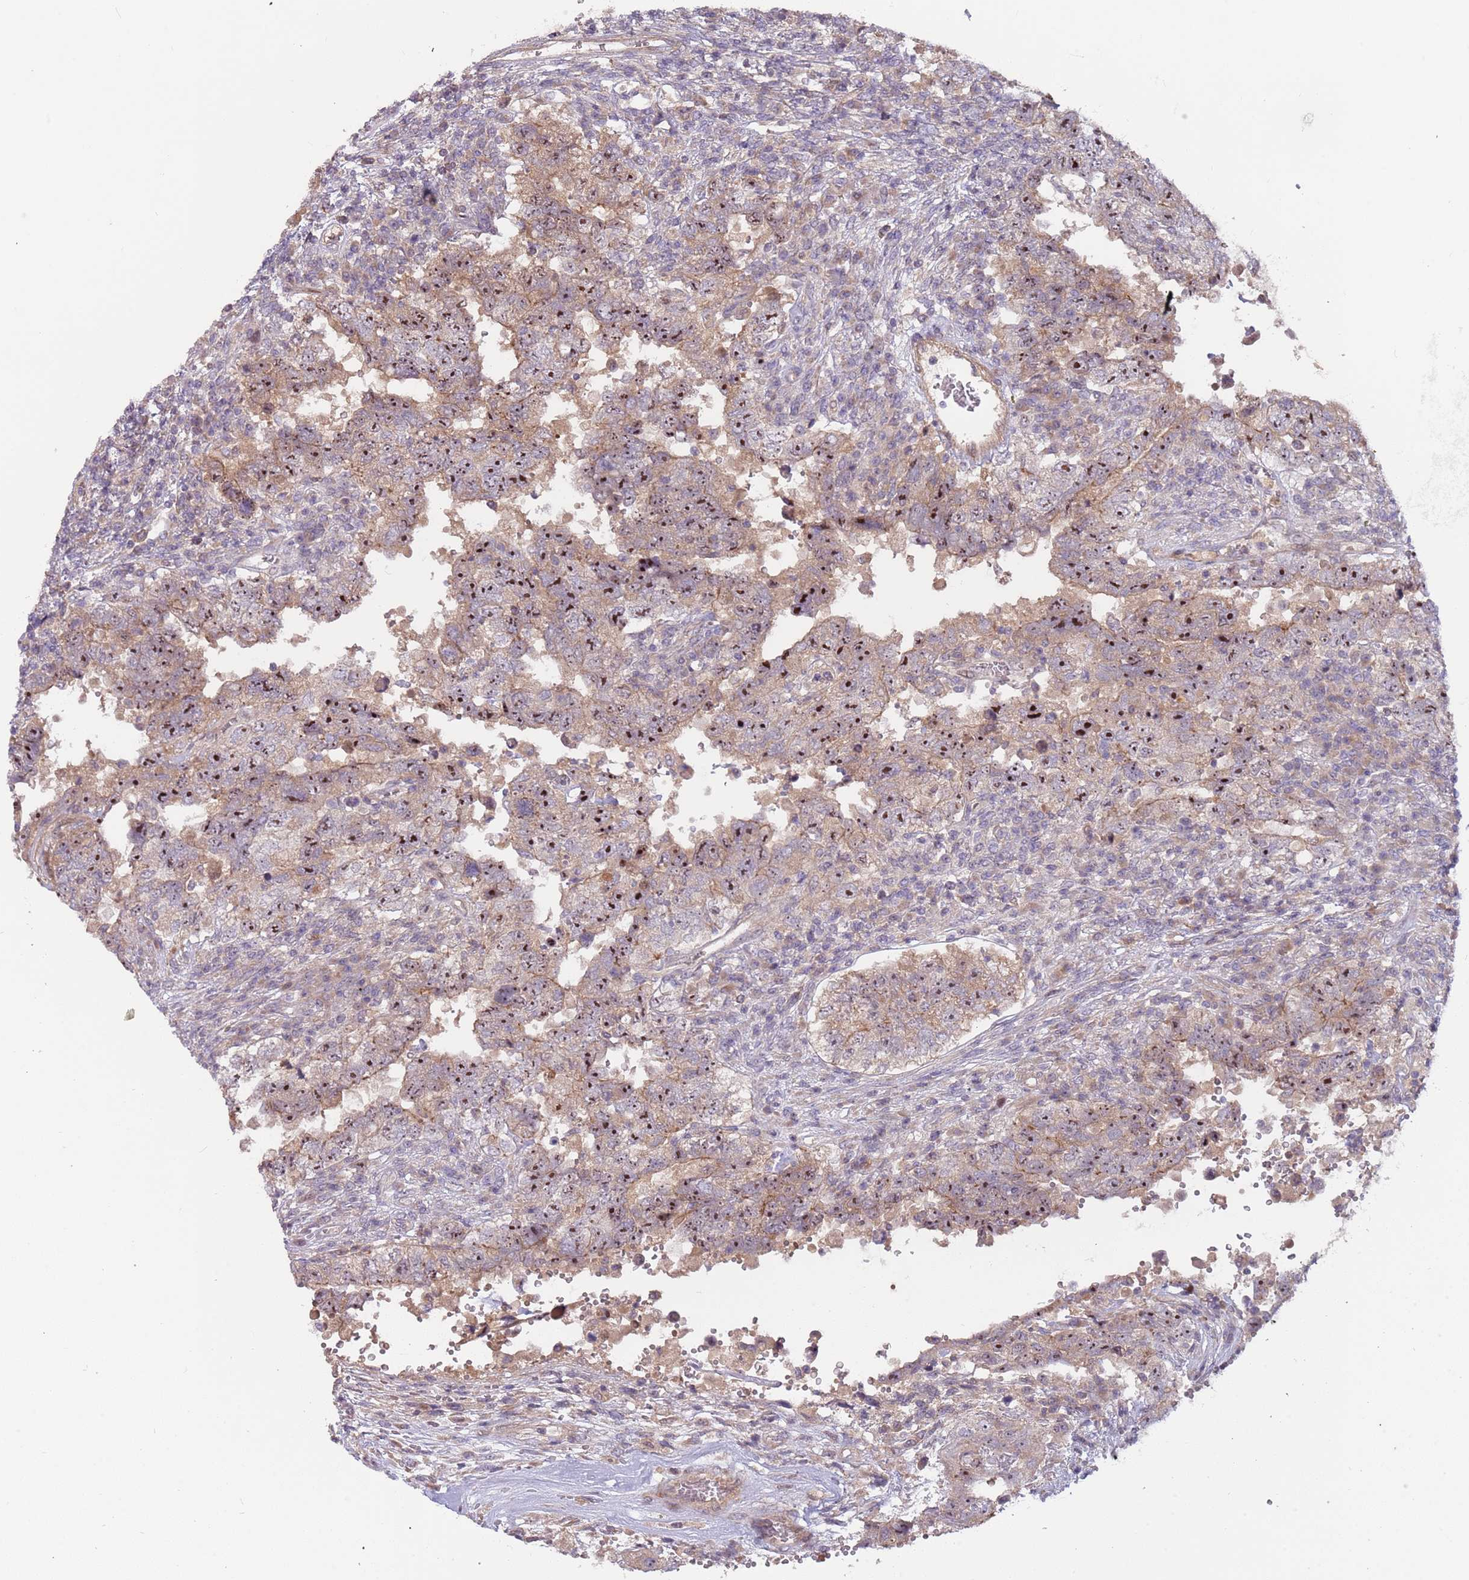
{"staining": {"intensity": "moderate", "quantity": ">75%", "location": "cytoplasmic/membranous,nuclear"}, "tissue": "testis cancer", "cell_type": "Tumor cells", "image_type": "cancer", "snomed": [{"axis": "morphology", "description": "Carcinoma, Embryonal, NOS"}, {"axis": "topography", "description": "Testis"}], "caption": "A brown stain labels moderate cytoplasmic/membranous and nuclear positivity of a protein in human testis cancer (embryonal carcinoma) tumor cells.", "gene": "TRAPPC6B", "patient": {"sex": "male", "age": 26}}